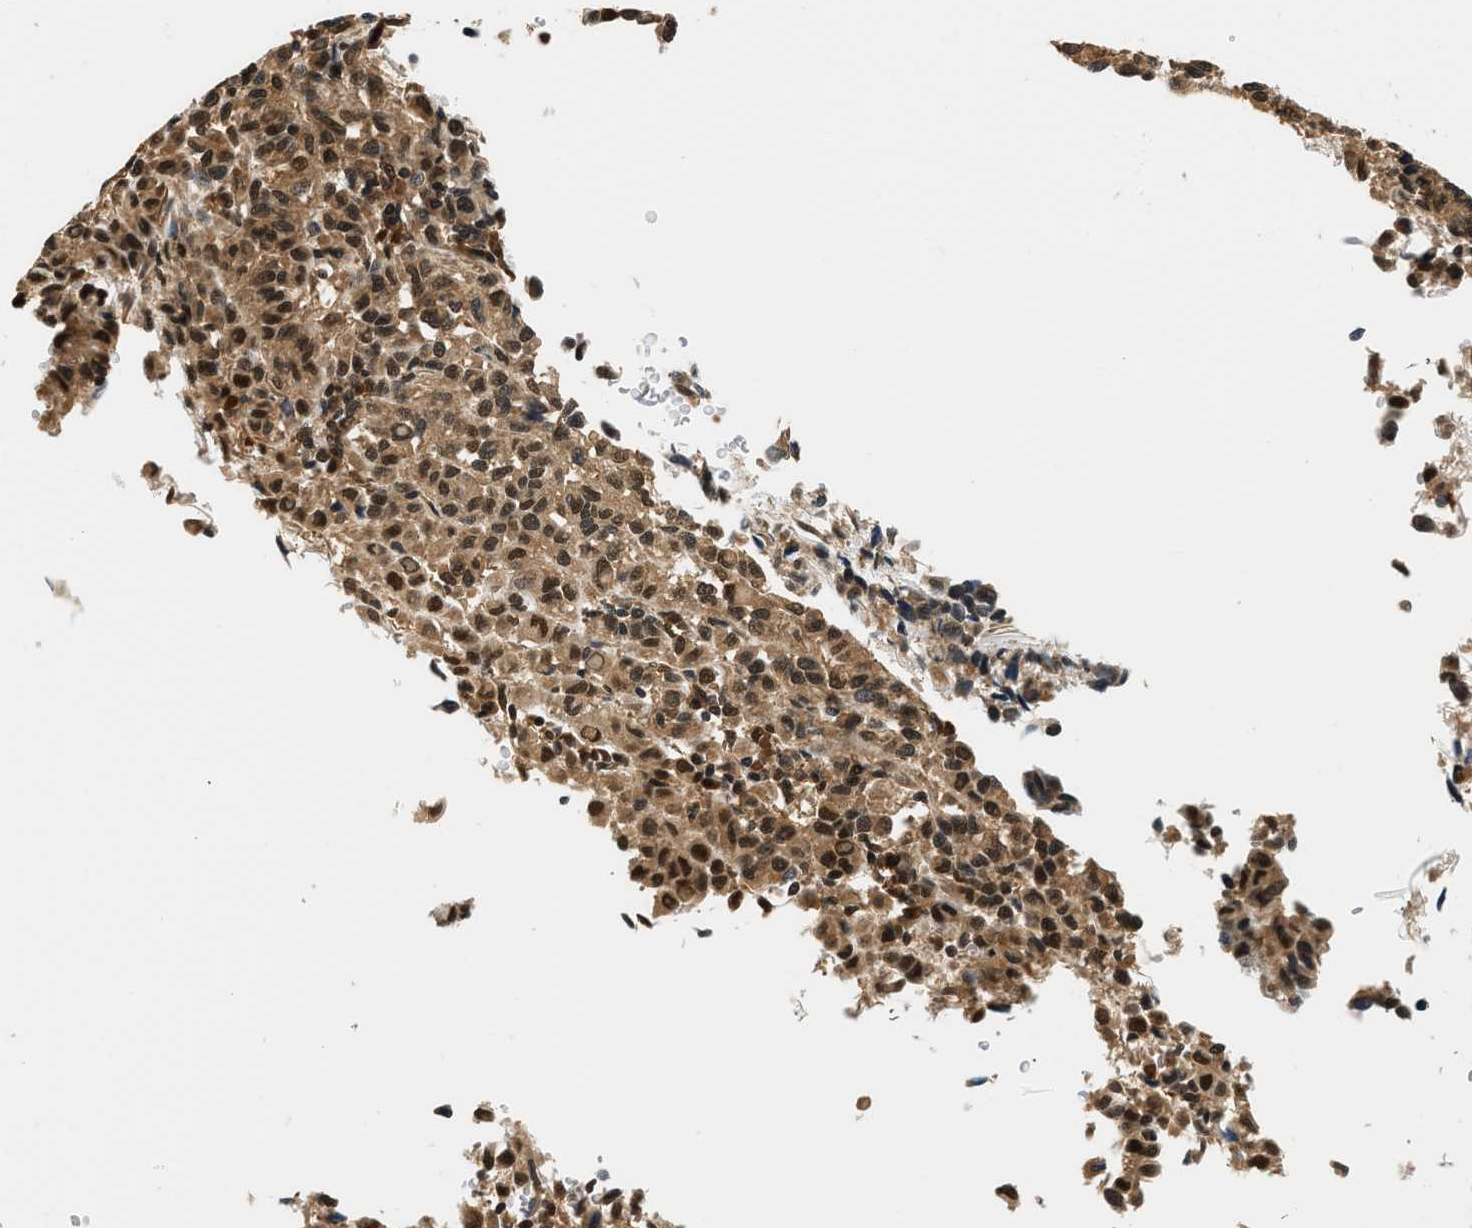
{"staining": {"intensity": "strong", "quantity": ">75%", "location": "cytoplasmic/membranous,nuclear"}, "tissue": "melanoma", "cell_type": "Tumor cells", "image_type": "cancer", "snomed": [{"axis": "morphology", "description": "Malignant melanoma, Metastatic site"}, {"axis": "topography", "description": "Lung"}], "caption": "The histopathology image exhibits staining of melanoma, revealing strong cytoplasmic/membranous and nuclear protein staining (brown color) within tumor cells. Using DAB (brown) and hematoxylin (blue) stains, captured at high magnification using brightfield microscopy.", "gene": "PSMD3", "patient": {"sex": "male", "age": 64}}